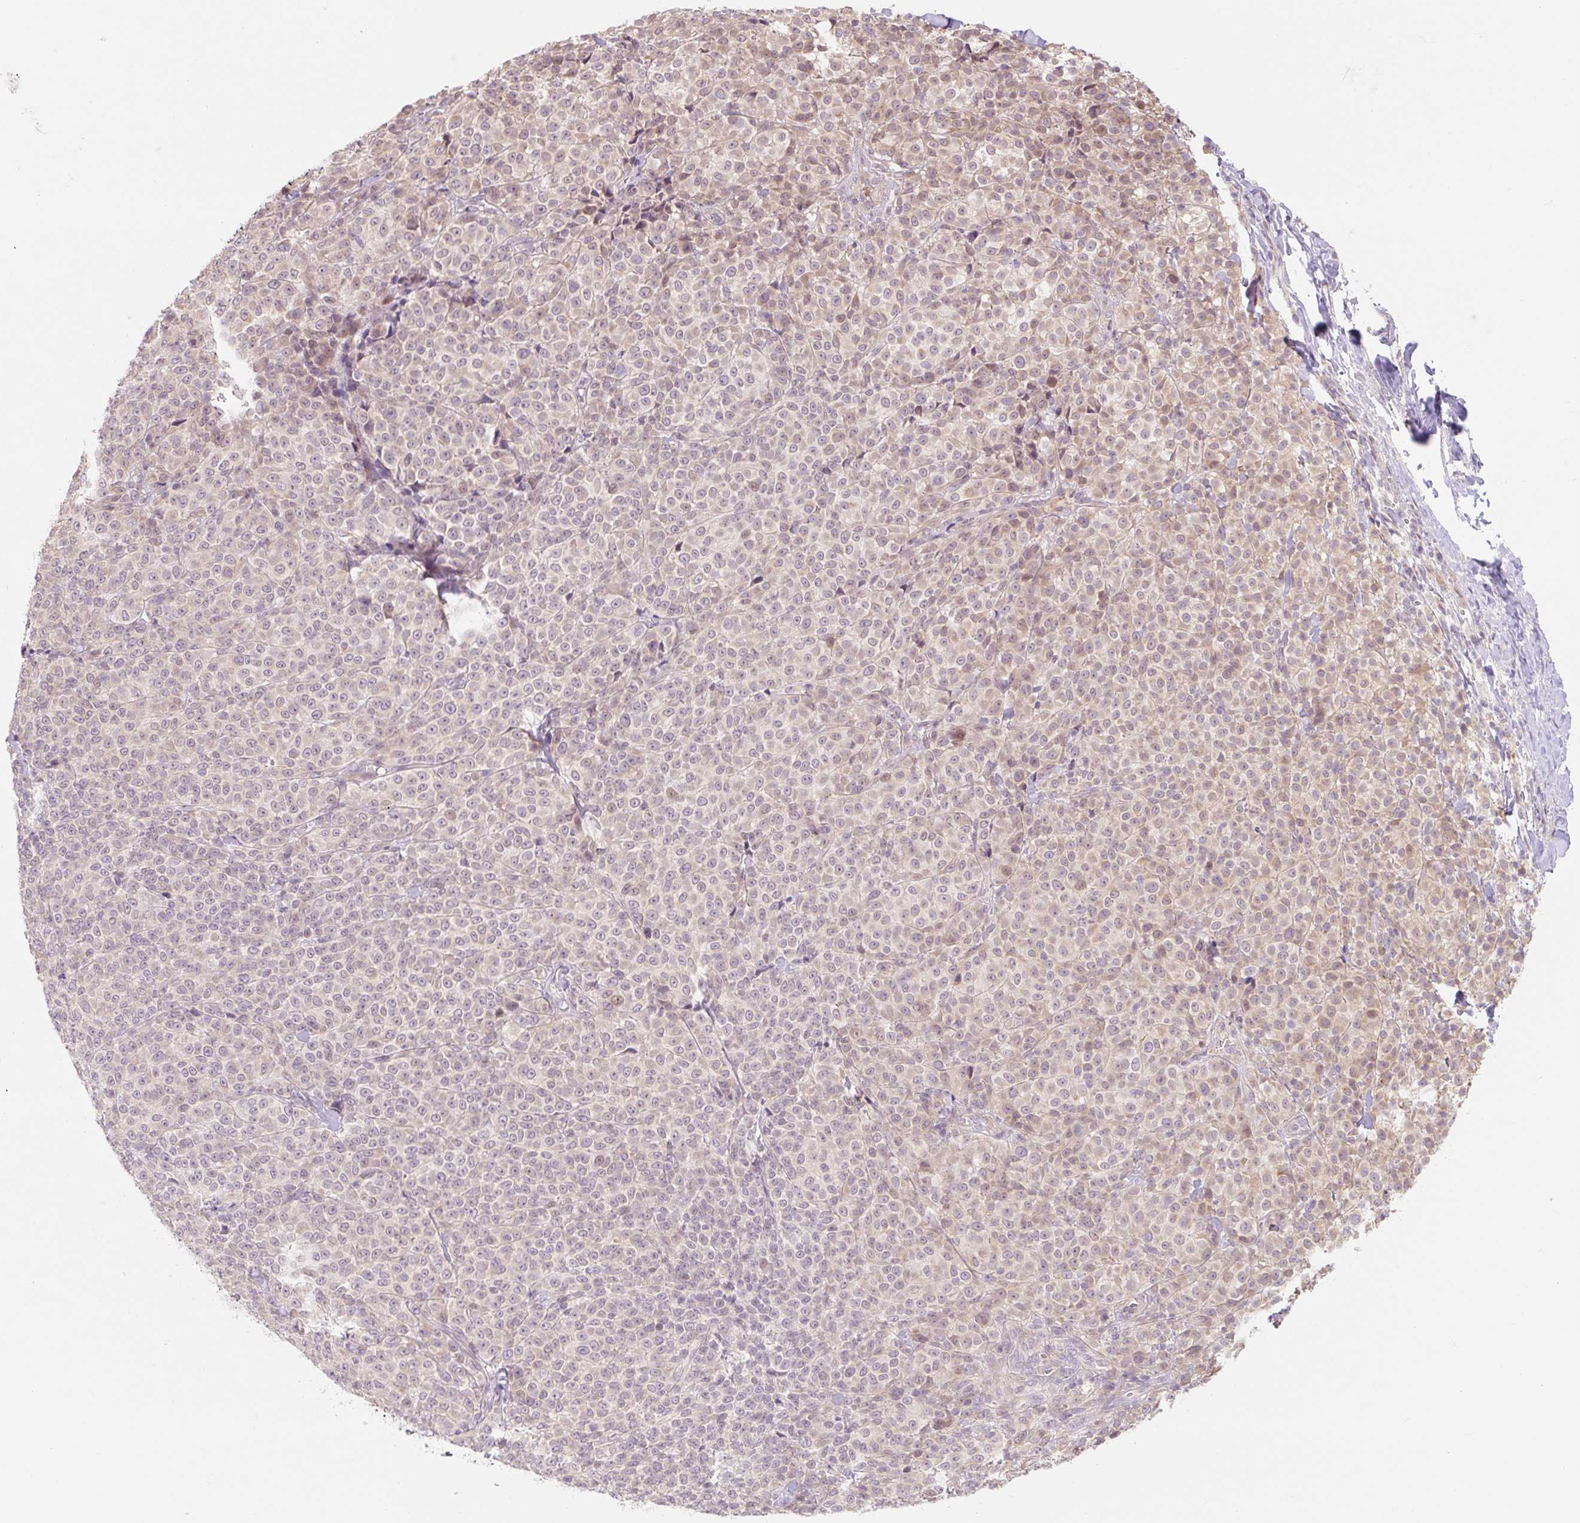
{"staining": {"intensity": "negative", "quantity": "none", "location": "none"}, "tissue": "melanoma", "cell_type": "Tumor cells", "image_type": "cancer", "snomed": [{"axis": "morphology", "description": "Normal tissue, NOS"}, {"axis": "morphology", "description": "Malignant melanoma, NOS"}, {"axis": "topography", "description": "Skin"}], "caption": "An IHC histopathology image of malignant melanoma is shown. There is no staining in tumor cells of malignant melanoma.", "gene": "EMC10", "patient": {"sex": "female", "age": 34}}